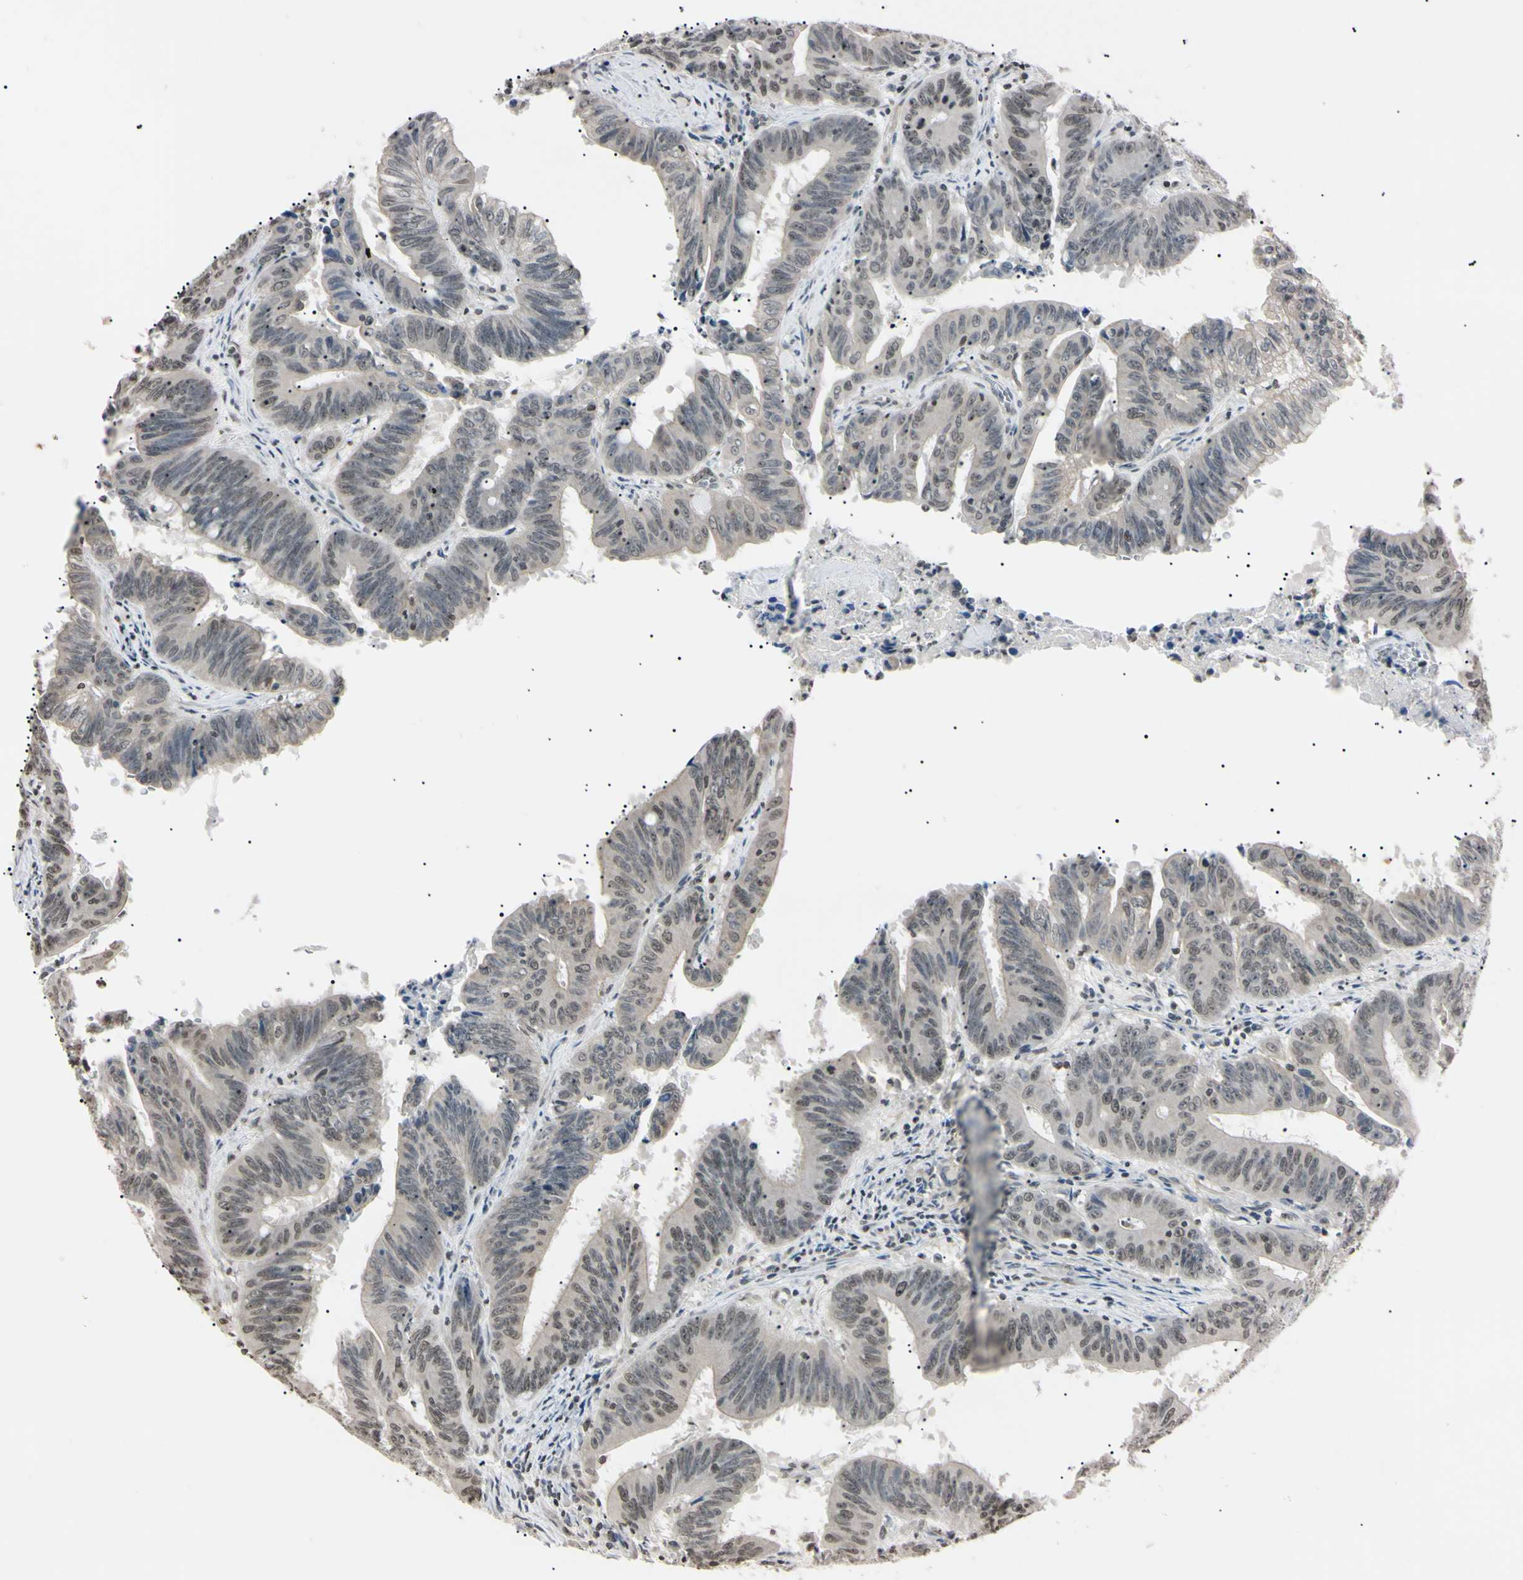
{"staining": {"intensity": "weak", "quantity": "25%-75%", "location": "nuclear"}, "tissue": "colorectal cancer", "cell_type": "Tumor cells", "image_type": "cancer", "snomed": [{"axis": "morphology", "description": "Adenocarcinoma, NOS"}, {"axis": "topography", "description": "Colon"}], "caption": "Human colorectal cancer (adenocarcinoma) stained with a brown dye shows weak nuclear positive staining in approximately 25%-75% of tumor cells.", "gene": "CDC45", "patient": {"sex": "male", "age": 45}}